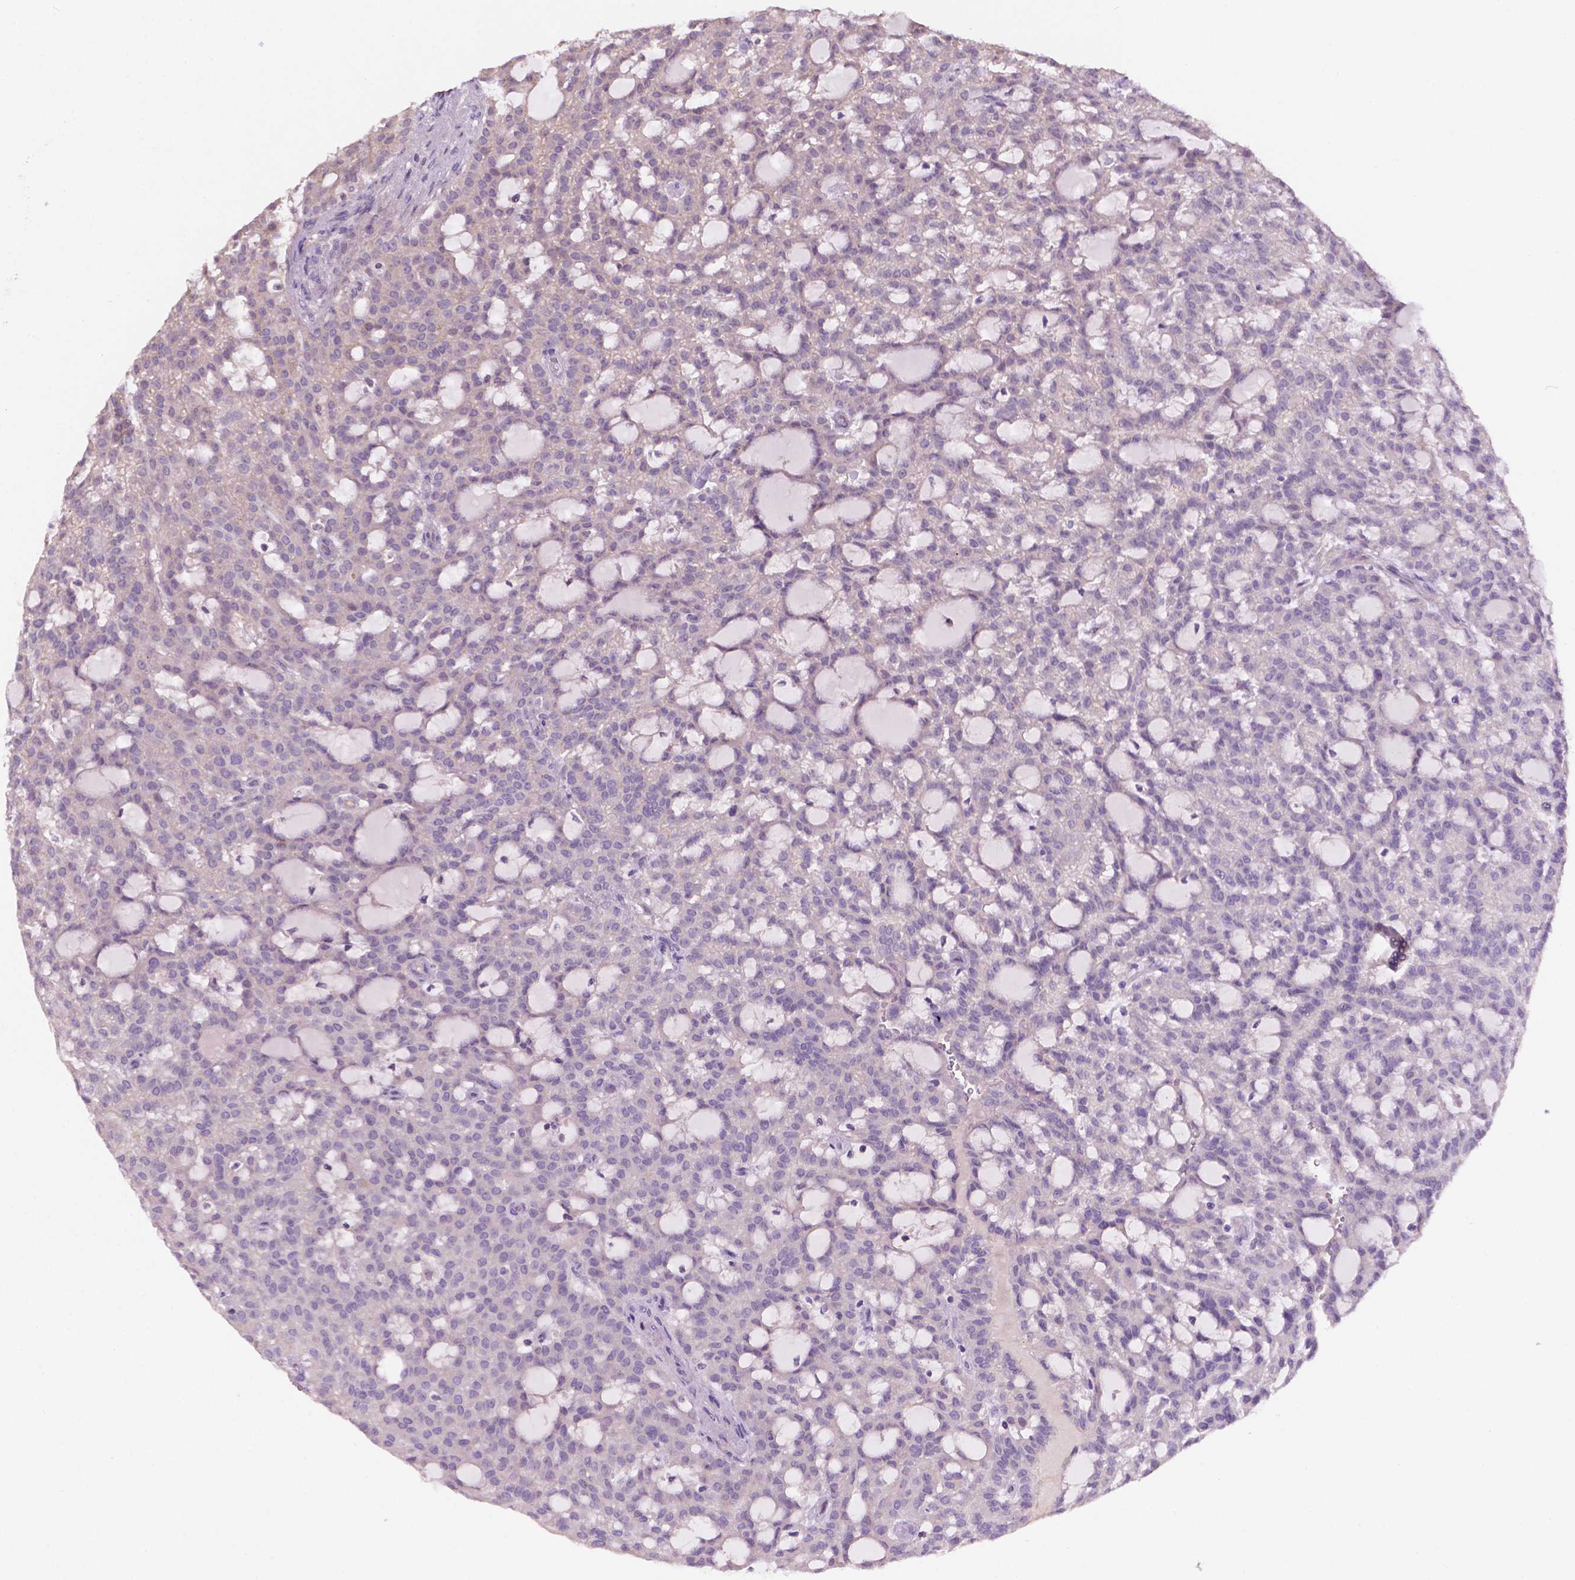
{"staining": {"intensity": "negative", "quantity": "none", "location": "none"}, "tissue": "renal cancer", "cell_type": "Tumor cells", "image_type": "cancer", "snomed": [{"axis": "morphology", "description": "Adenocarcinoma, NOS"}, {"axis": "topography", "description": "Kidney"}], "caption": "An image of human renal cancer (adenocarcinoma) is negative for staining in tumor cells.", "gene": "ARL5C", "patient": {"sex": "male", "age": 63}}